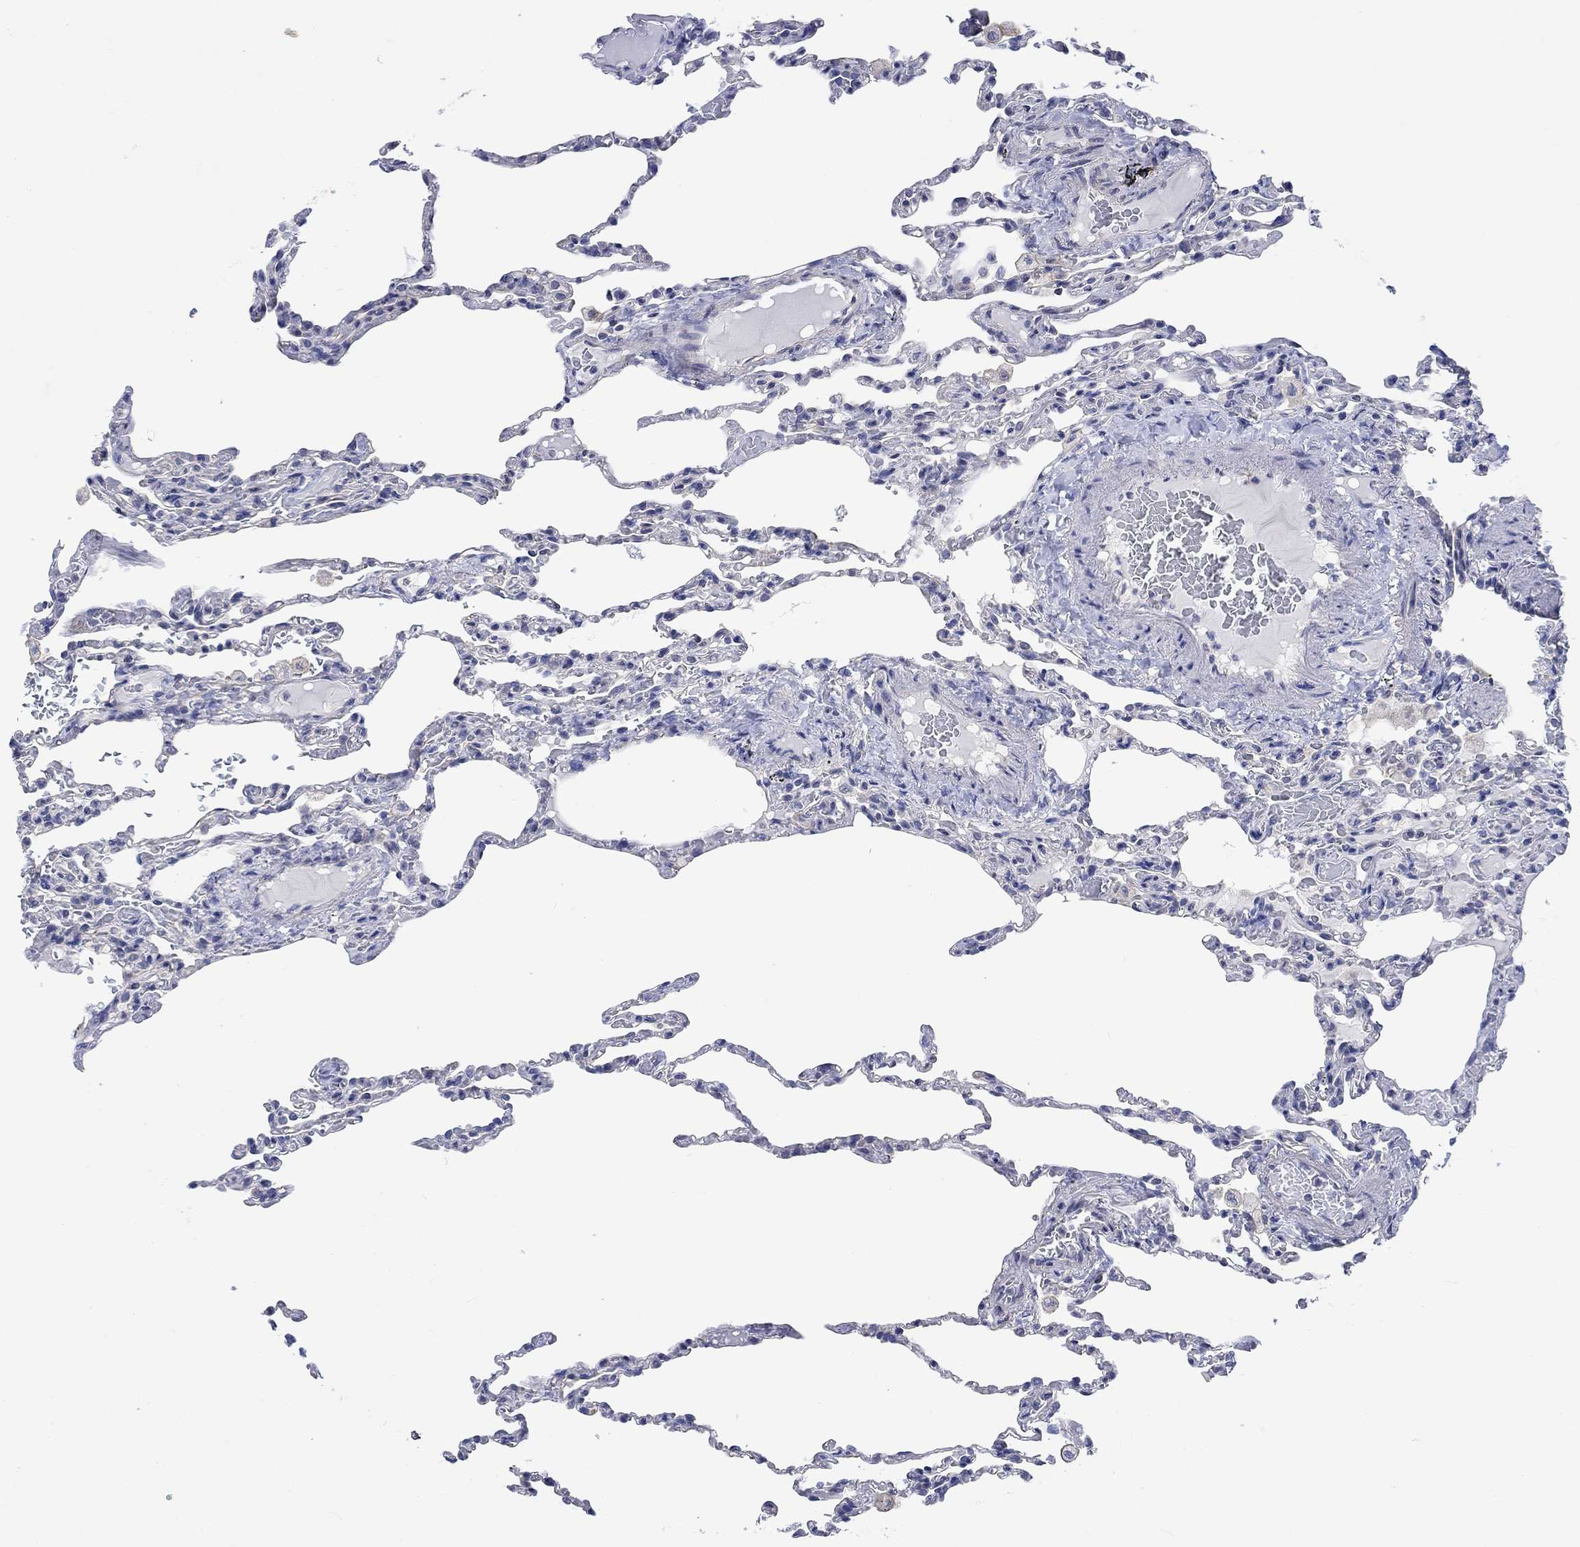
{"staining": {"intensity": "negative", "quantity": "none", "location": "none"}, "tissue": "lung", "cell_type": "Alveolar cells", "image_type": "normal", "snomed": [{"axis": "morphology", "description": "Normal tissue, NOS"}, {"axis": "topography", "description": "Lung"}], "caption": "There is no significant expression in alveolar cells of lung. (Immunohistochemistry (ihc), brightfield microscopy, high magnification).", "gene": "AGRP", "patient": {"sex": "female", "age": 43}}